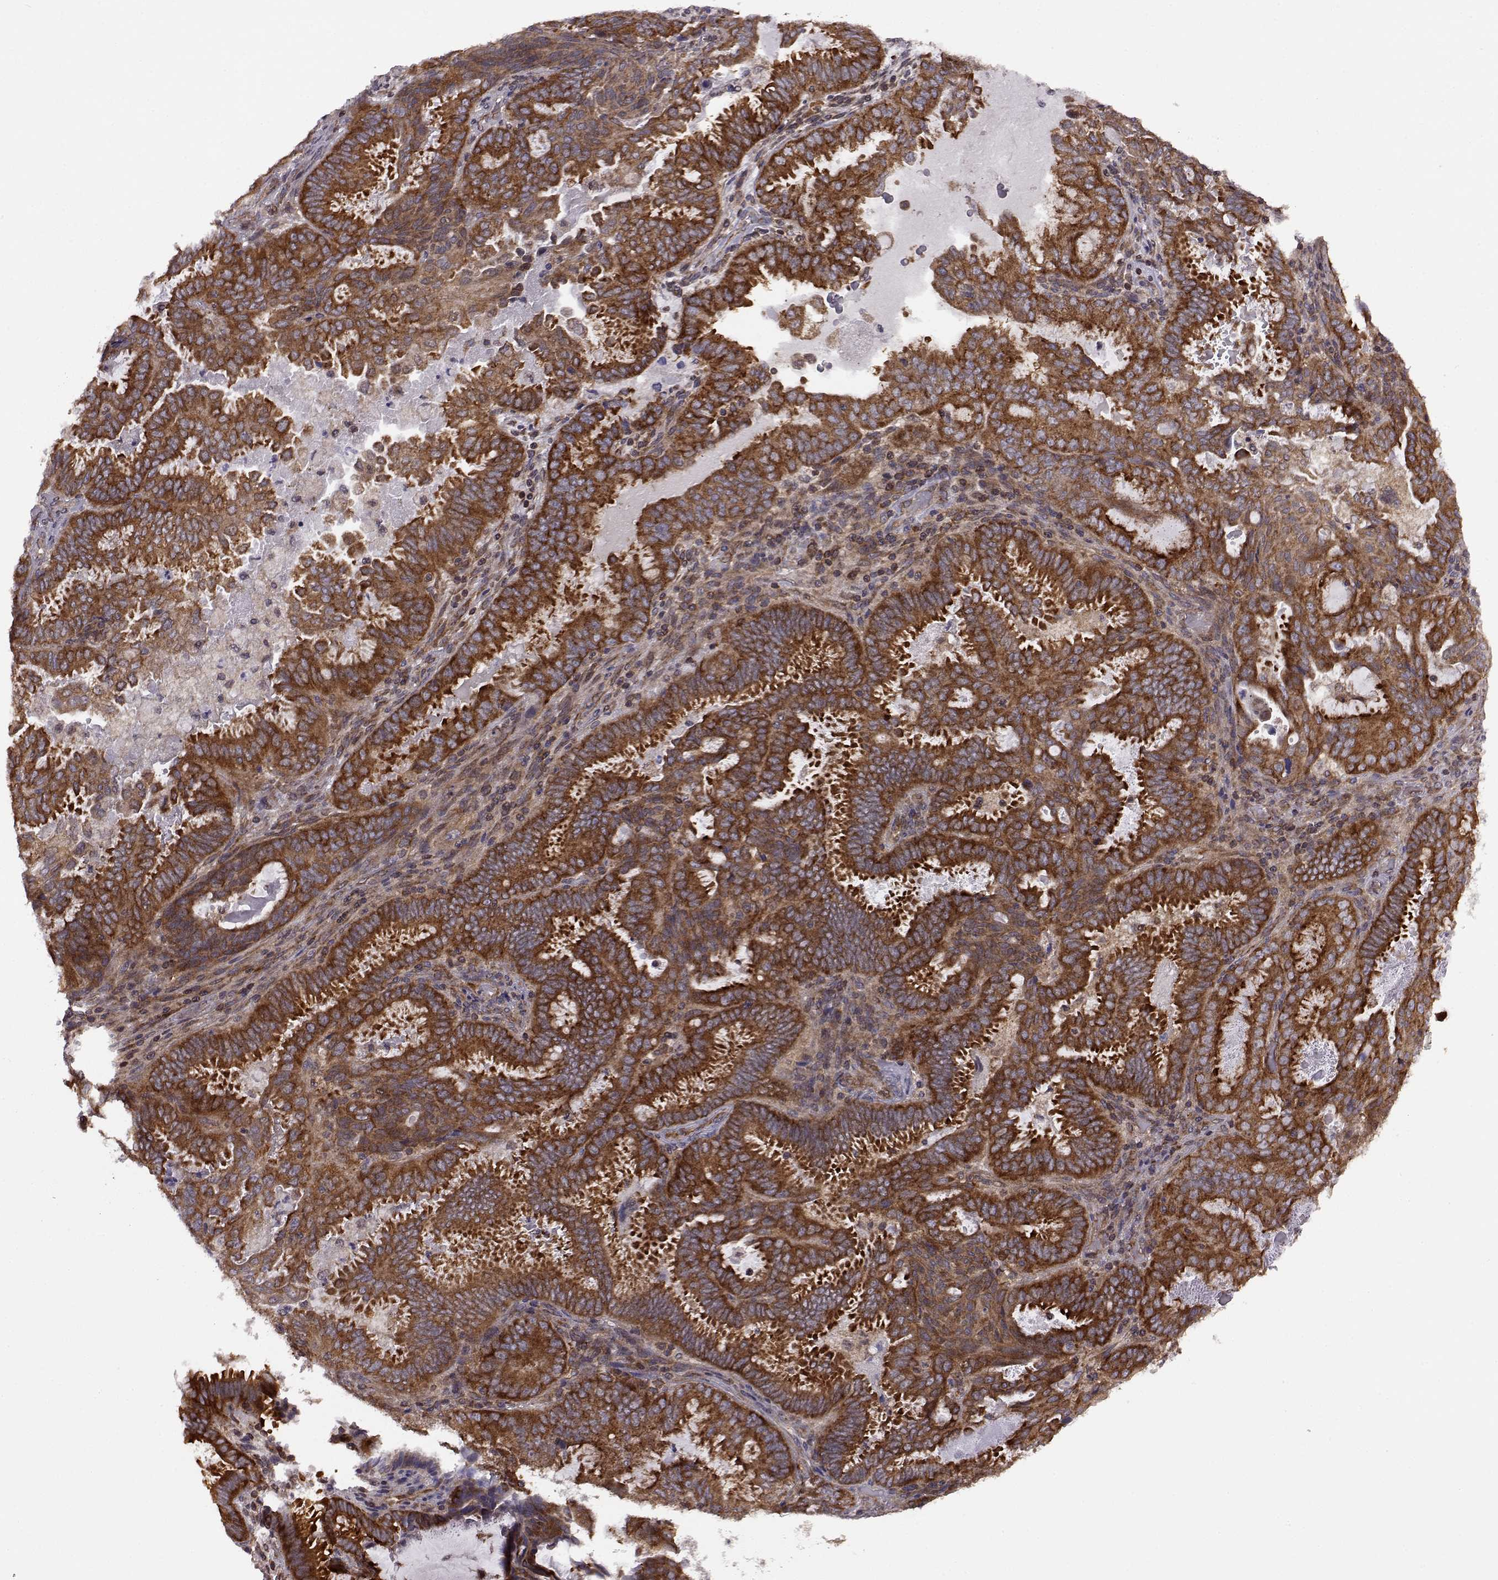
{"staining": {"intensity": "strong", "quantity": ">75%", "location": "cytoplasmic/membranous"}, "tissue": "ovarian cancer", "cell_type": "Tumor cells", "image_type": "cancer", "snomed": [{"axis": "morphology", "description": "Carcinoma, endometroid"}, {"axis": "topography", "description": "Ovary"}], "caption": "Endometroid carcinoma (ovarian) stained with DAB (3,3'-diaminobenzidine) IHC shows high levels of strong cytoplasmic/membranous staining in approximately >75% of tumor cells.", "gene": "URI1", "patient": {"sex": "female", "age": 41}}